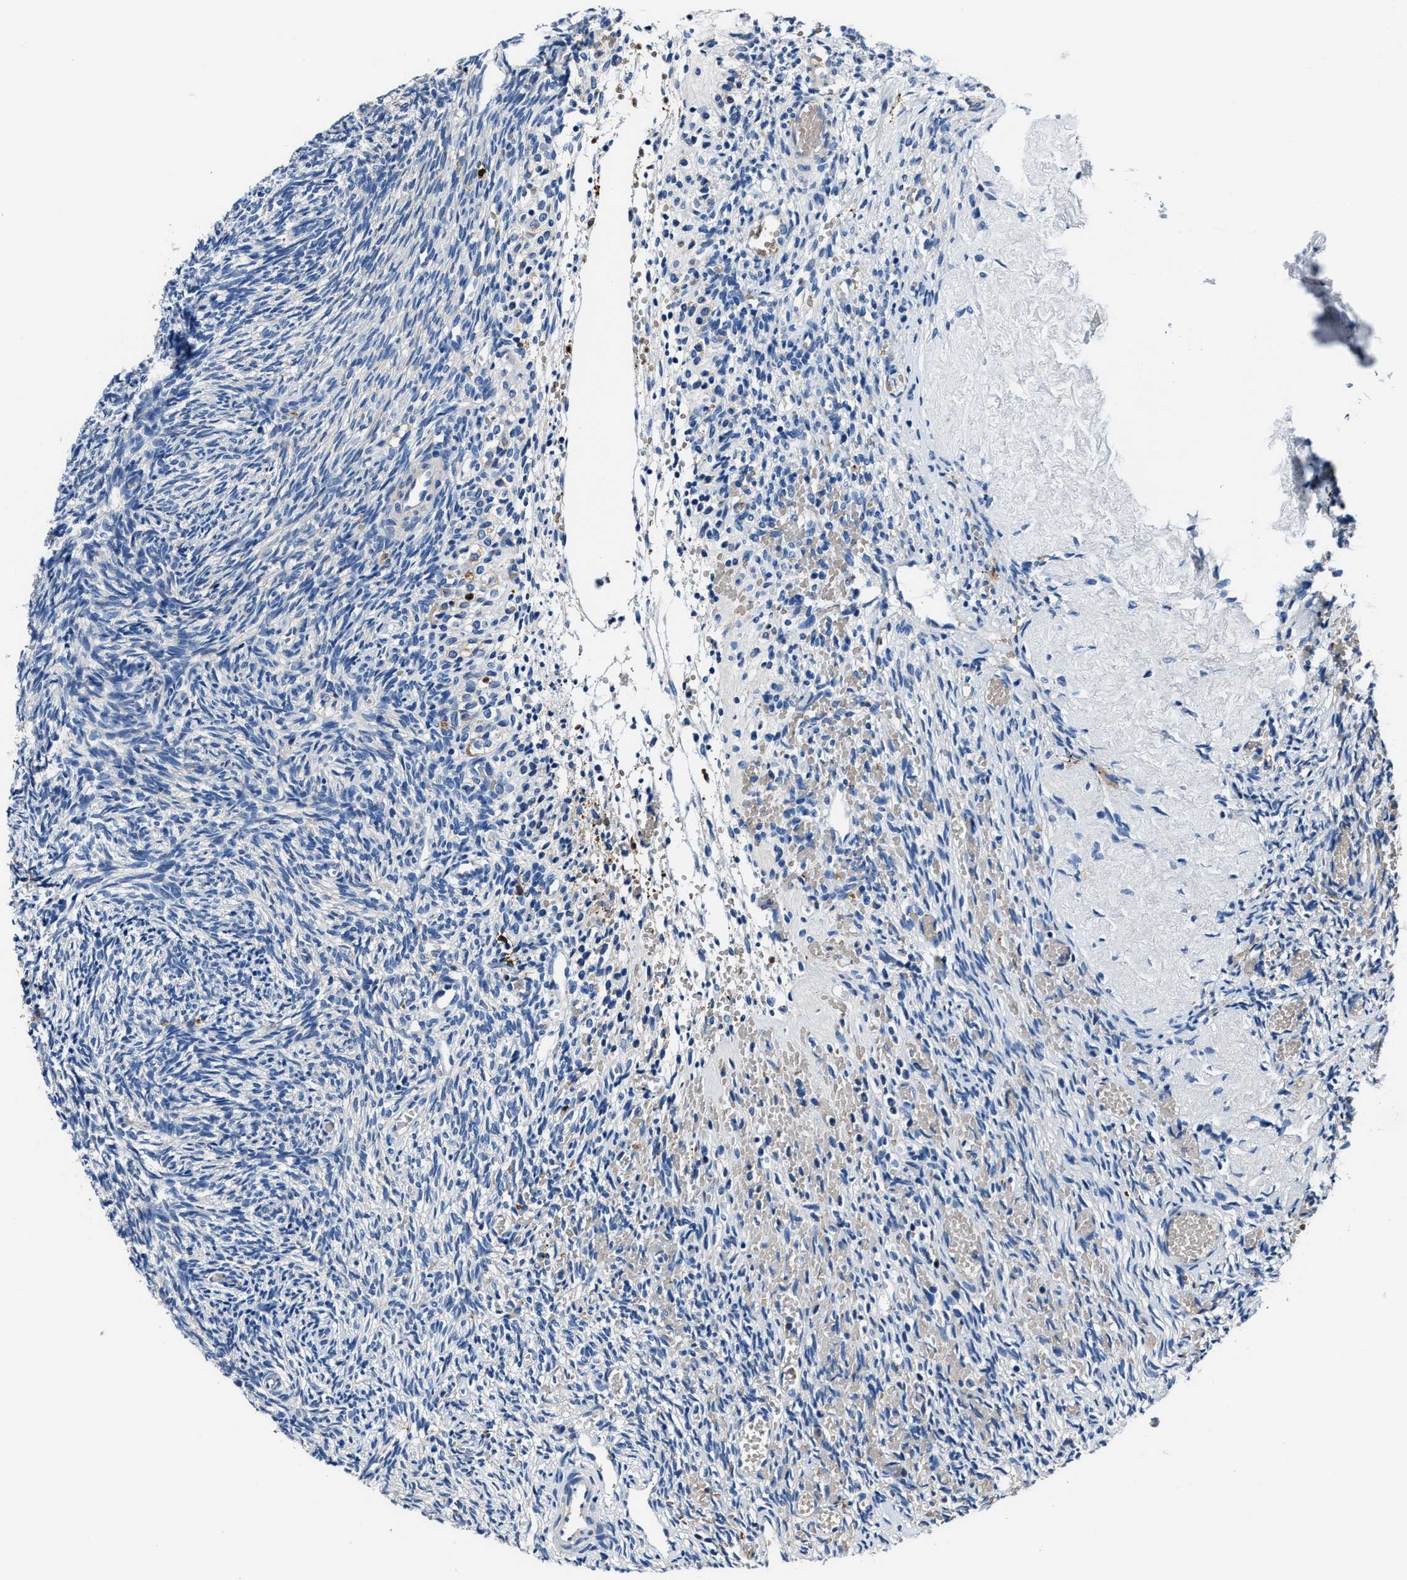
{"staining": {"intensity": "negative", "quantity": "none", "location": "none"}, "tissue": "ovary", "cell_type": "Ovarian stroma cells", "image_type": "normal", "snomed": [{"axis": "morphology", "description": "Normal tissue, NOS"}, {"axis": "topography", "description": "Ovary"}], "caption": "DAB immunohistochemical staining of normal human ovary demonstrates no significant staining in ovarian stroma cells.", "gene": "FTL", "patient": {"sex": "female", "age": 41}}